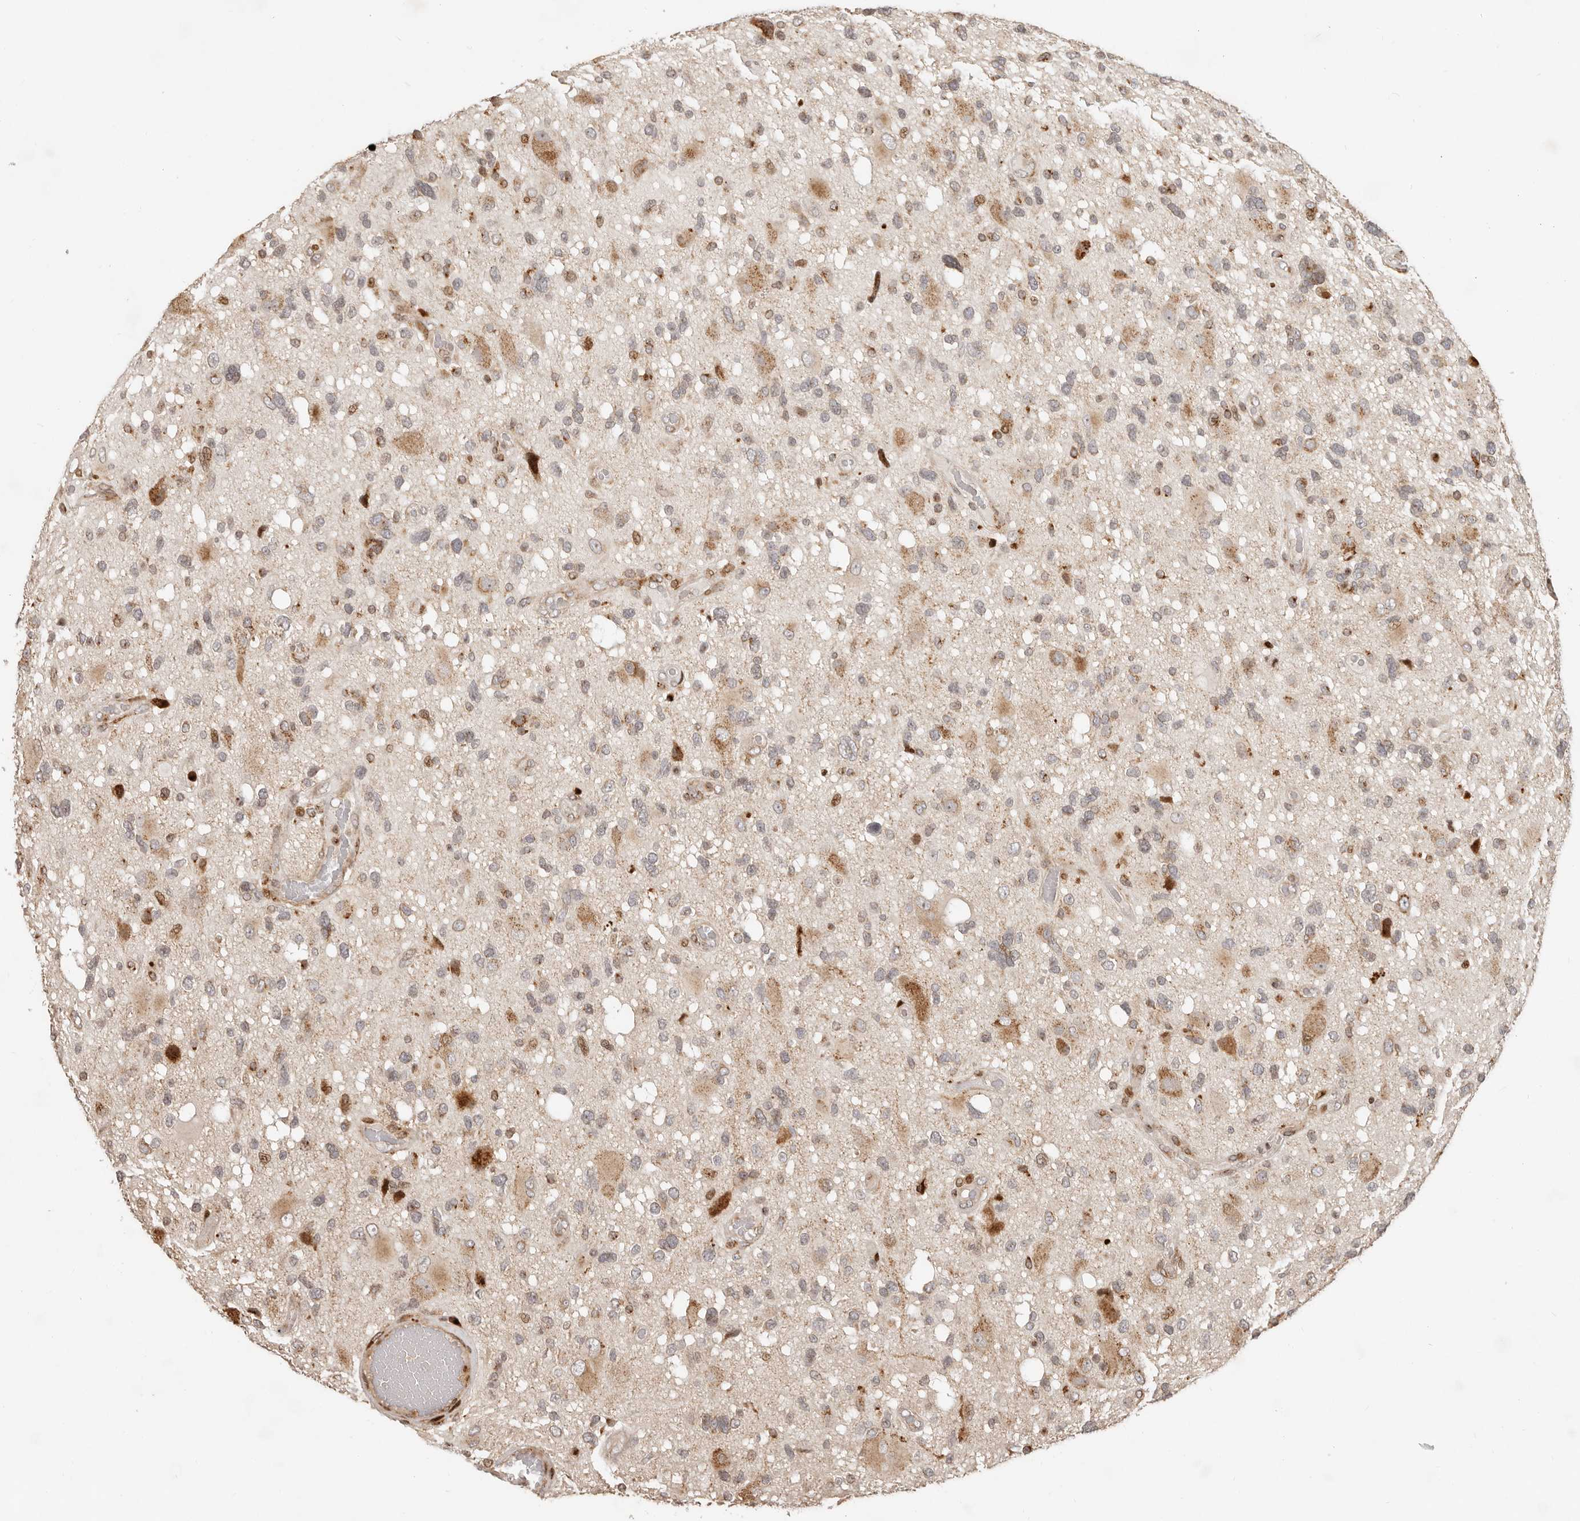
{"staining": {"intensity": "negative", "quantity": "none", "location": "none"}, "tissue": "glioma", "cell_type": "Tumor cells", "image_type": "cancer", "snomed": [{"axis": "morphology", "description": "Glioma, malignant, High grade"}, {"axis": "topography", "description": "Brain"}], "caption": "IHC histopathology image of glioma stained for a protein (brown), which demonstrates no expression in tumor cells.", "gene": "TRIM4", "patient": {"sex": "male", "age": 33}}